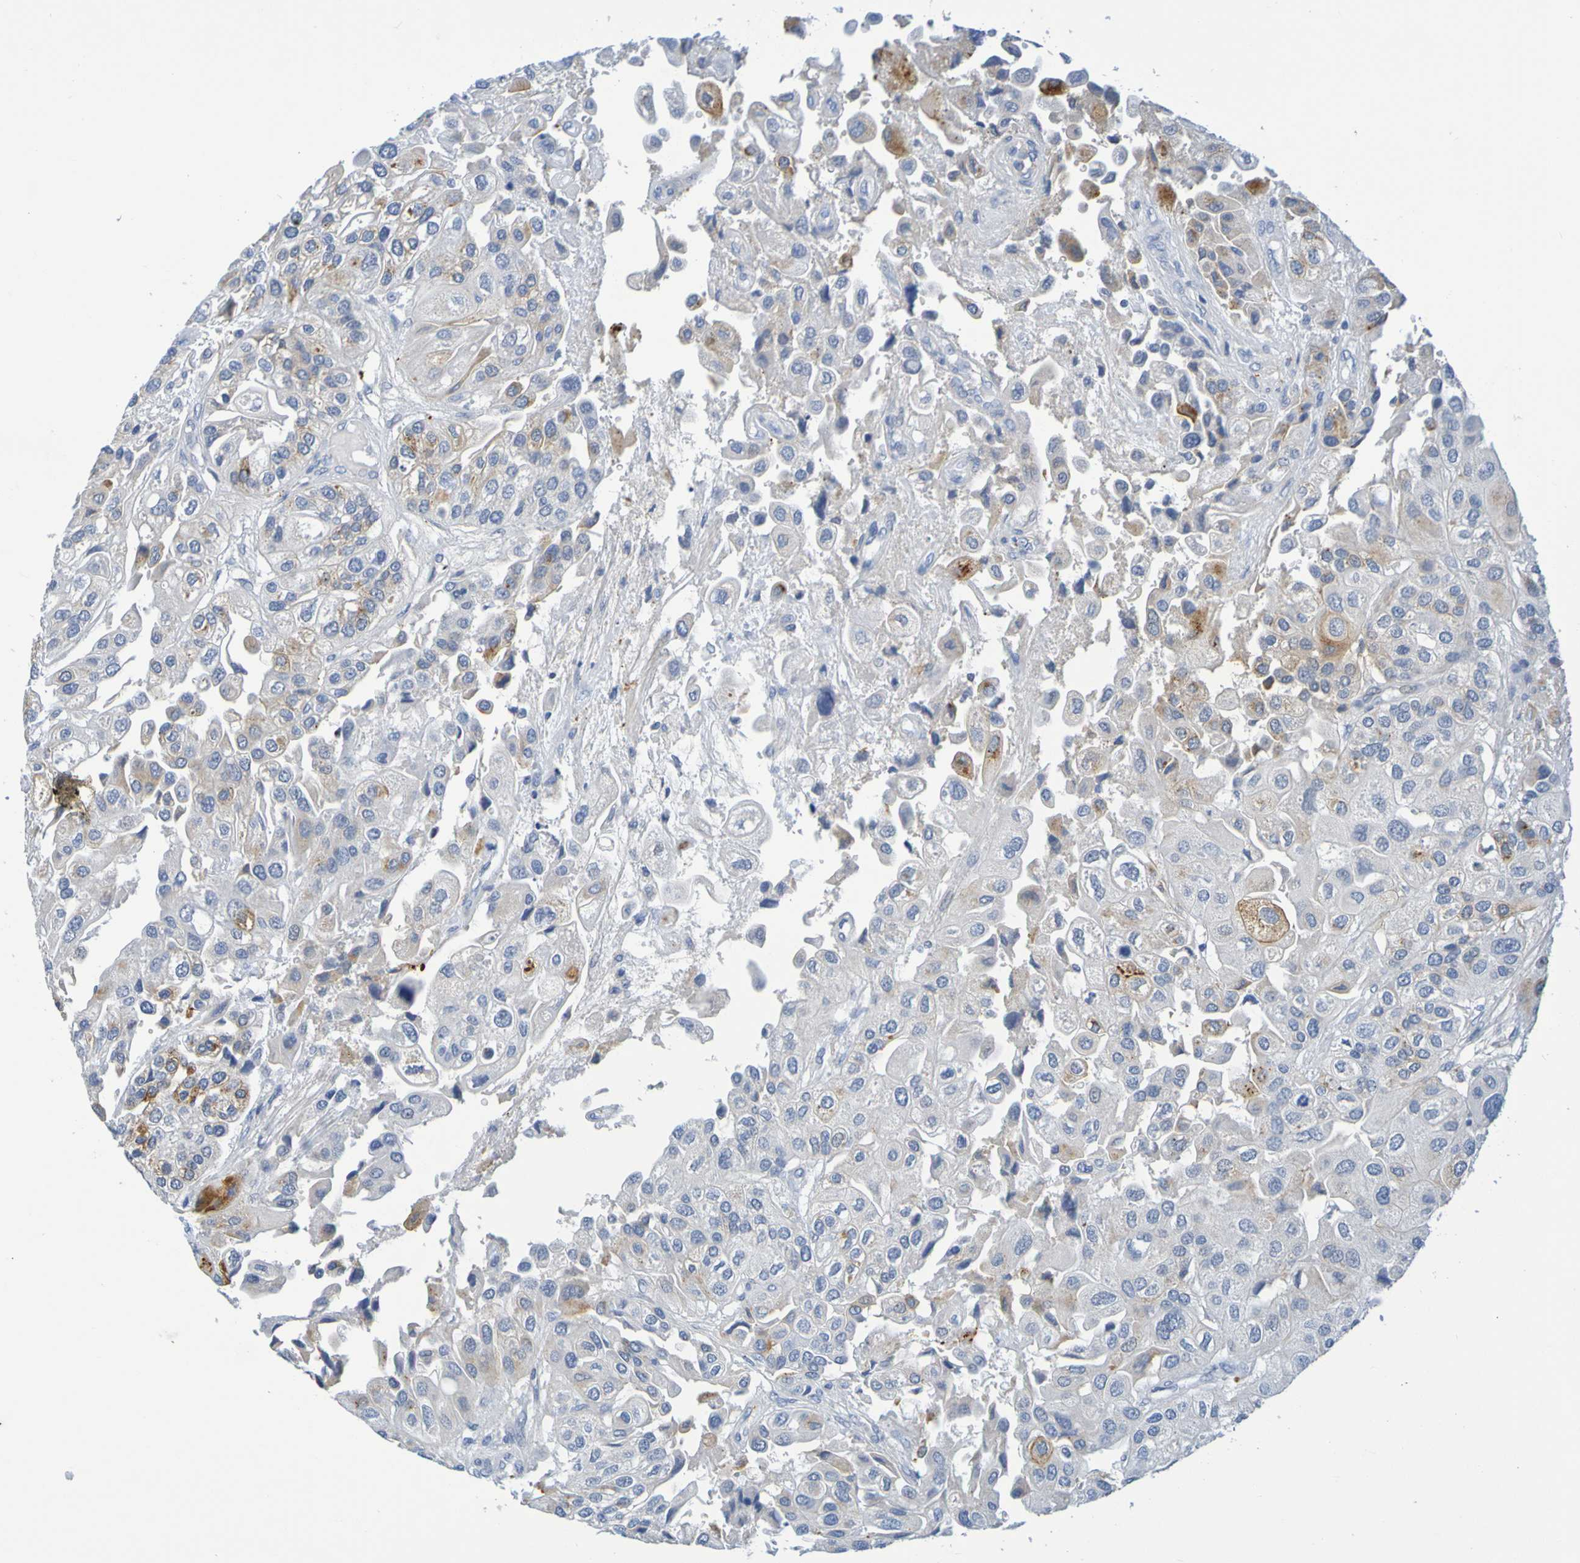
{"staining": {"intensity": "strong", "quantity": "<25%", "location": "cytoplasmic/membranous"}, "tissue": "urothelial cancer", "cell_type": "Tumor cells", "image_type": "cancer", "snomed": [{"axis": "morphology", "description": "Urothelial carcinoma, High grade"}, {"axis": "topography", "description": "Urinary bladder"}], "caption": "Human high-grade urothelial carcinoma stained with a brown dye displays strong cytoplasmic/membranous positive staining in about <25% of tumor cells.", "gene": "IL10", "patient": {"sex": "female", "age": 64}}